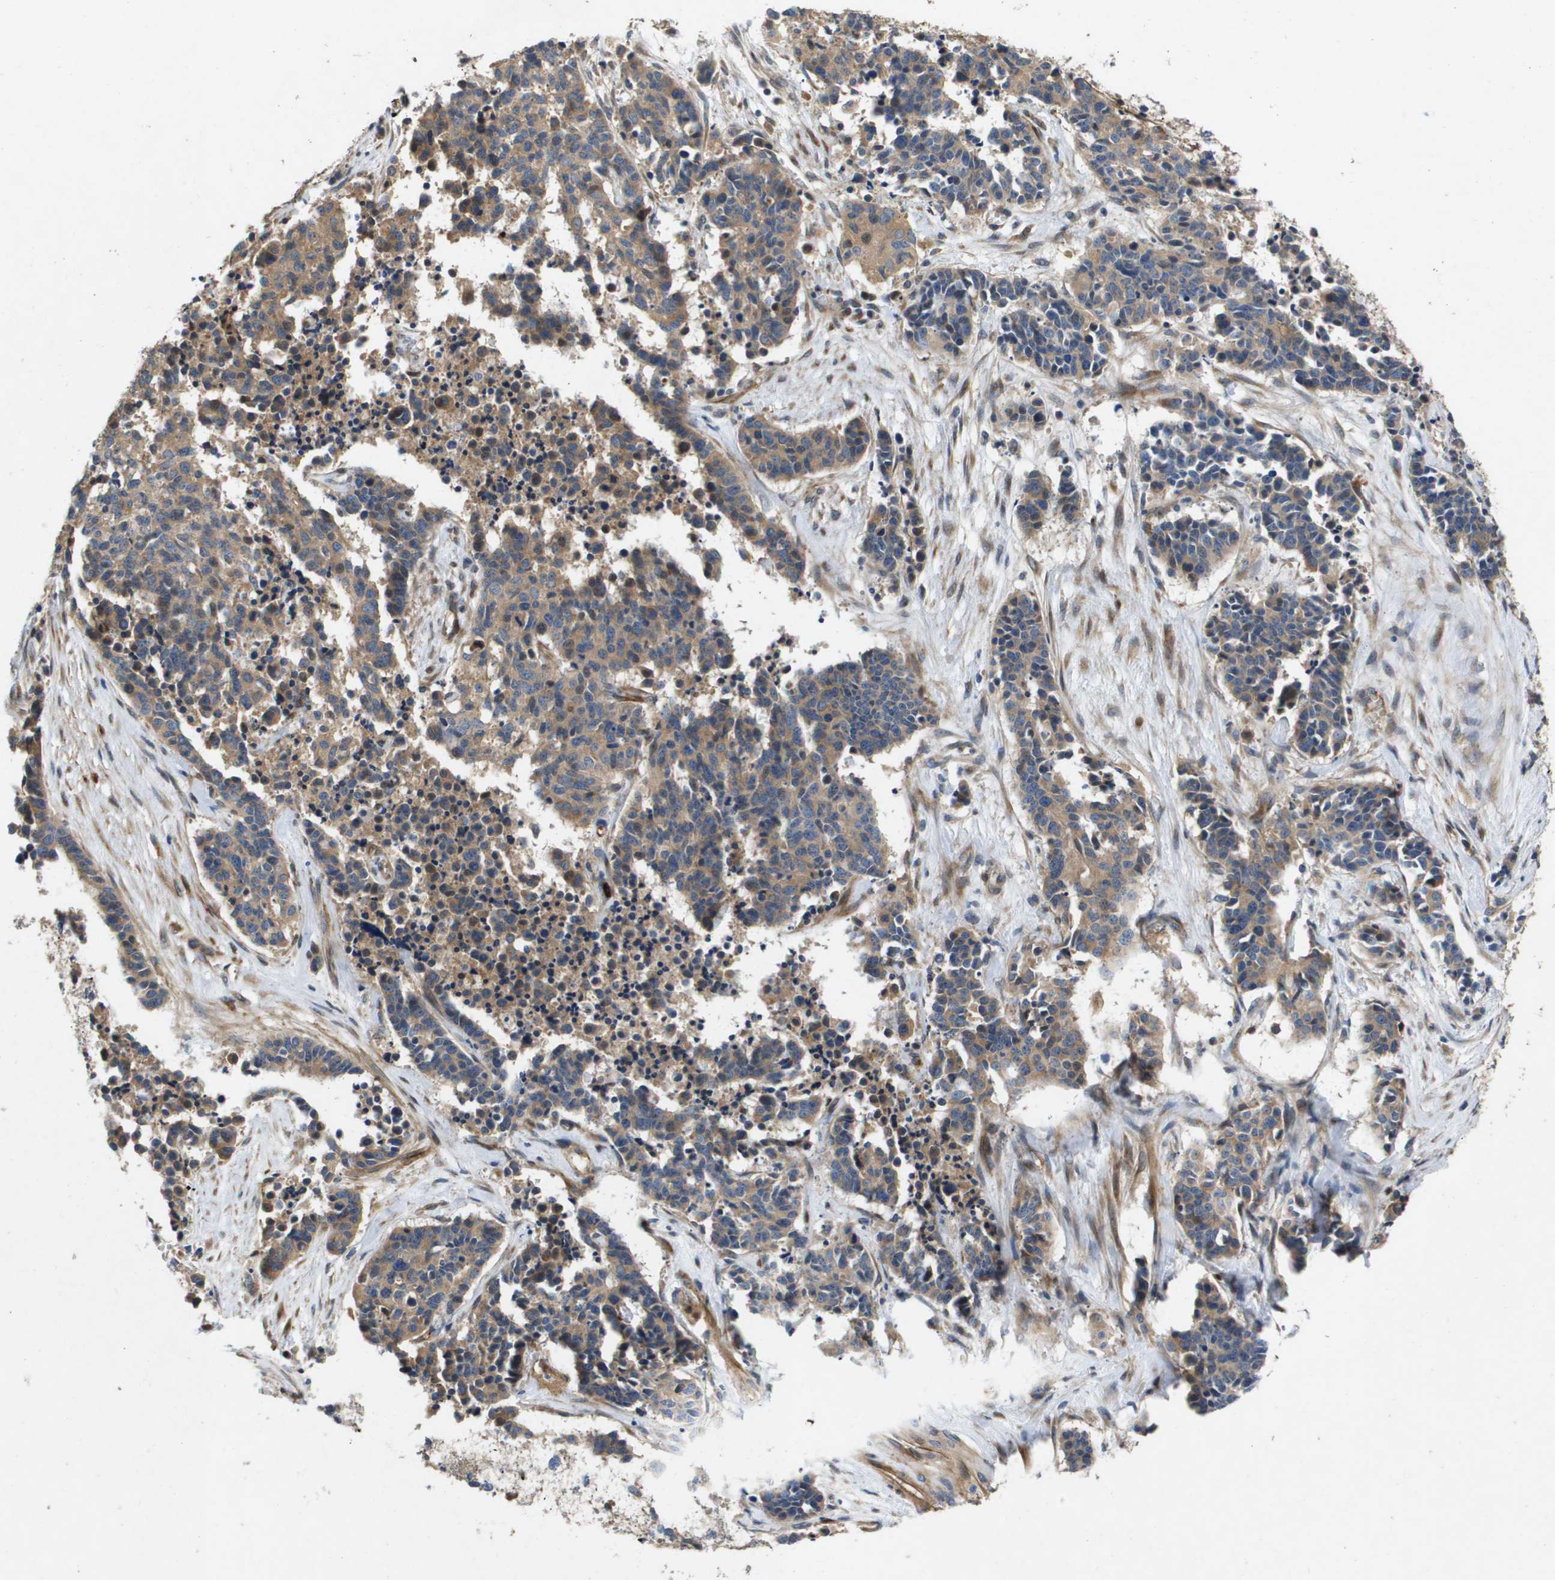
{"staining": {"intensity": "moderate", "quantity": ">75%", "location": "cytoplasmic/membranous"}, "tissue": "cervical cancer", "cell_type": "Tumor cells", "image_type": "cancer", "snomed": [{"axis": "morphology", "description": "Squamous cell carcinoma, NOS"}, {"axis": "topography", "description": "Cervix"}], "caption": "The immunohistochemical stain highlights moderate cytoplasmic/membranous expression in tumor cells of squamous cell carcinoma (cervical) tissue.", "gene": "ENTPD2", "patient": {"sex": "female", "age": 35}}